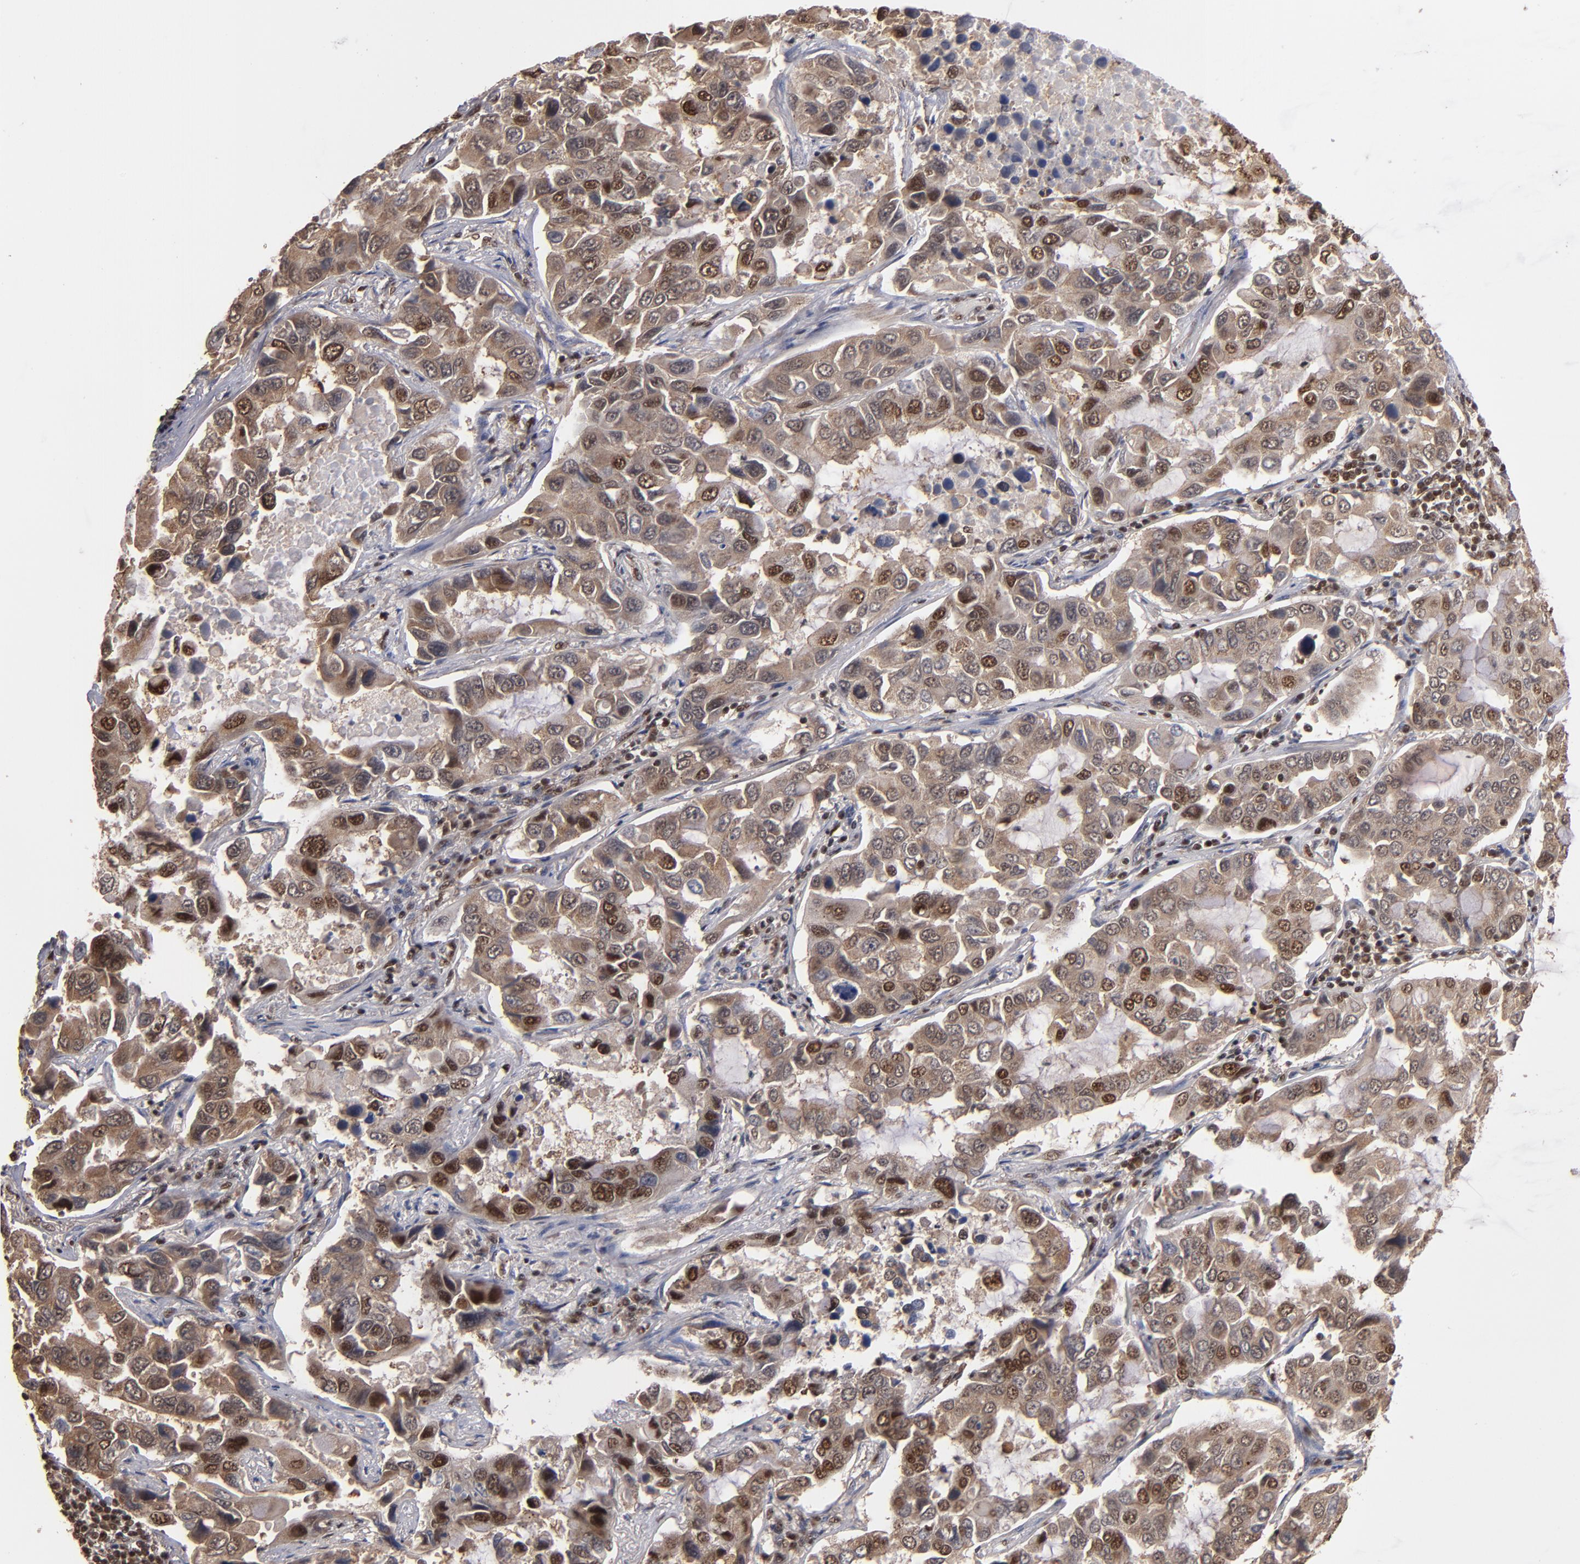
{"staining": {"intensity": "strong", "quantity": ">75%", "location": "cytoplasmic/membranous,nuclear"}, "tissue": "lung cancer", "cell_type": "Tumor cells", "image_type": "cancer", "snomed": [{"axis": "morphology", "description": "Adenocarcinoma, NOS"}, {"axis": "topography", "description": "Lung"}], "caption": "DAB (3,3'-diaminobenzidine) immunohistochemical staining of lung adenocarcinoma displays strong cytoplasmic/membranous and nuclear protein staining in approximately >75% of tumor cells.", "gene": "SNW1", "patient": {"sex": "male", "age": 64}}